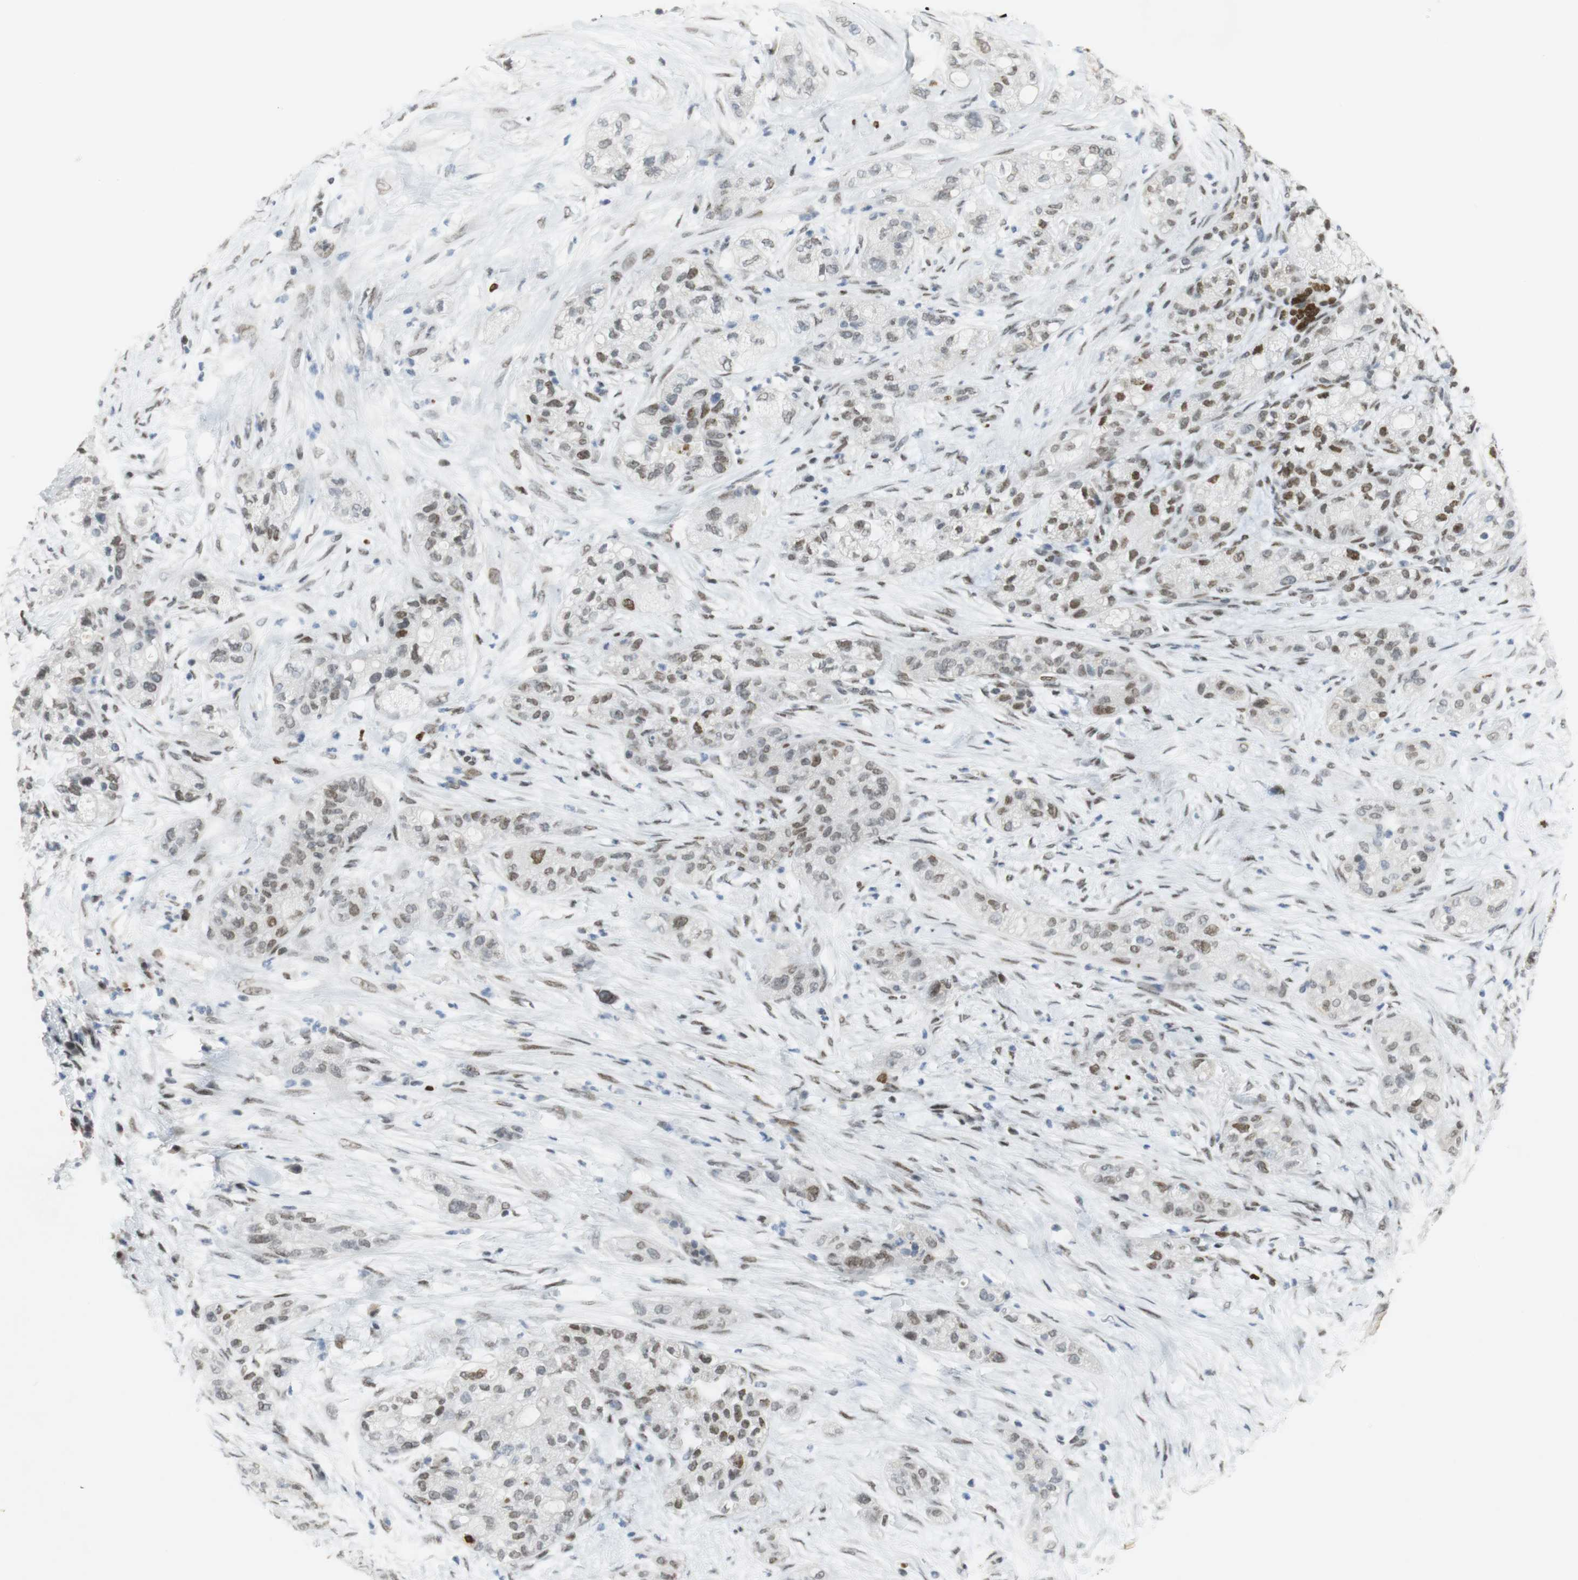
{"staining": {"intensity": "moderate", "quantity": "25%-75%", "location": "nuclear"}, "tissue": "pancreatic cancer", "cell_type": "Tumor cells", "image_type": "cancer", "snomed": [{"axis": "morphology", "description": "Adenocarcinoma, NOS"}, {"axis": "topography", "description": "Pancreas"}], "caption": "Immunohistochemical staining of human pancreatic cancer (adenocarcinoma) displays medium levels of moderate nuclear protein positivity in about 25%-75% of tumor cells. (Stains: DAB in brown, nuclei in blue, Microscopy: brightfield microscopy at high magnification).", "gene": "BMI1", "patient": {"sex": "female", "age": 78}}